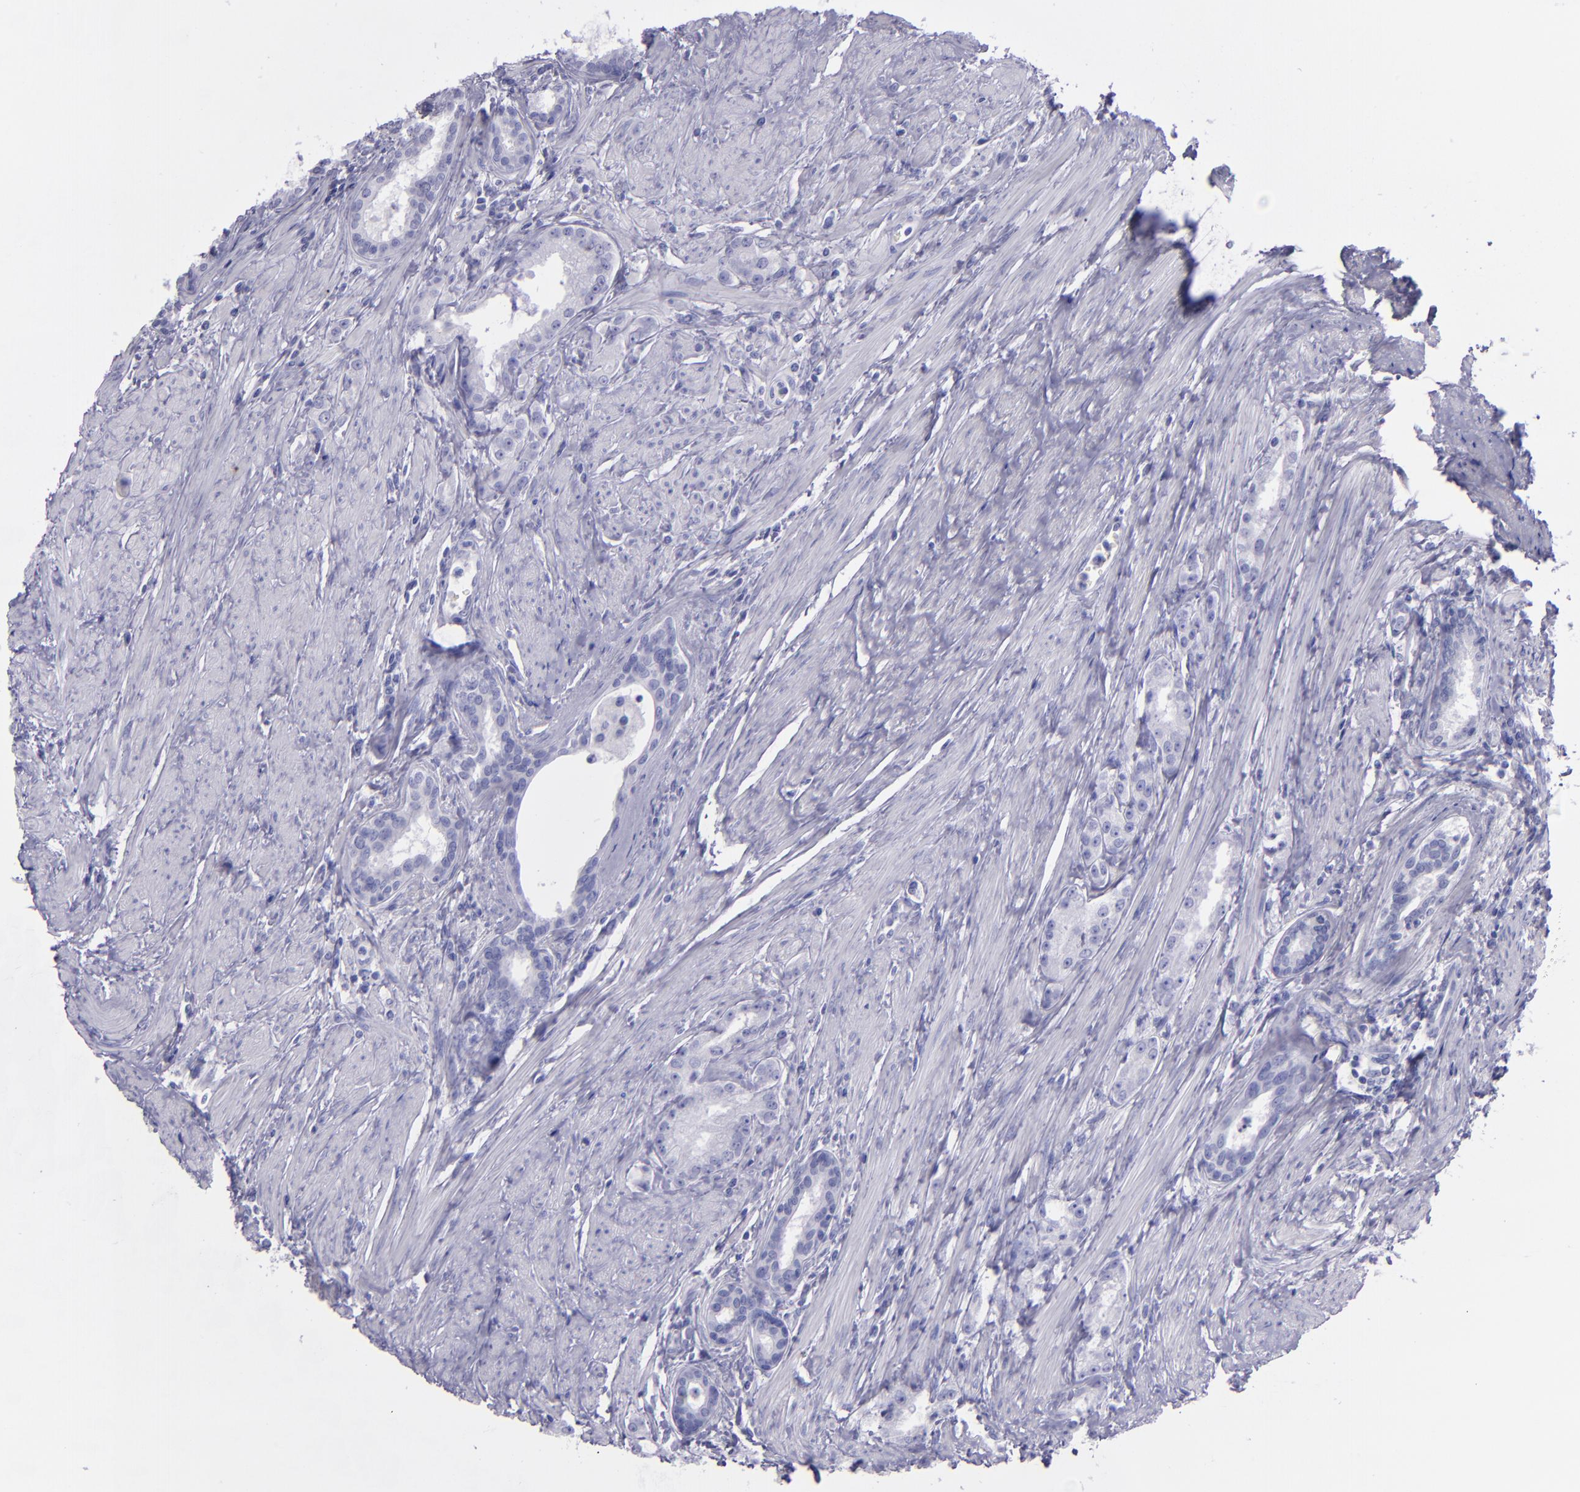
{"staining": {"intensity": "negative", "quantity": "none", "location": "none"}, "tissue": "prostate cancer", "cell_type": "Tumor cells", "image_type": "cancer", "snomed": [{"axis": "morphology", "description": "Adenocarcinoma, Medium grade"}, {"axis": "topography", "description": "Prostate"}], "caption": "There is no significant staining in tumor cells of prostate medium-grade adenocarcinoma.", "gene": "TNNT3", "patient": {"sex": "male", "age": 72}}